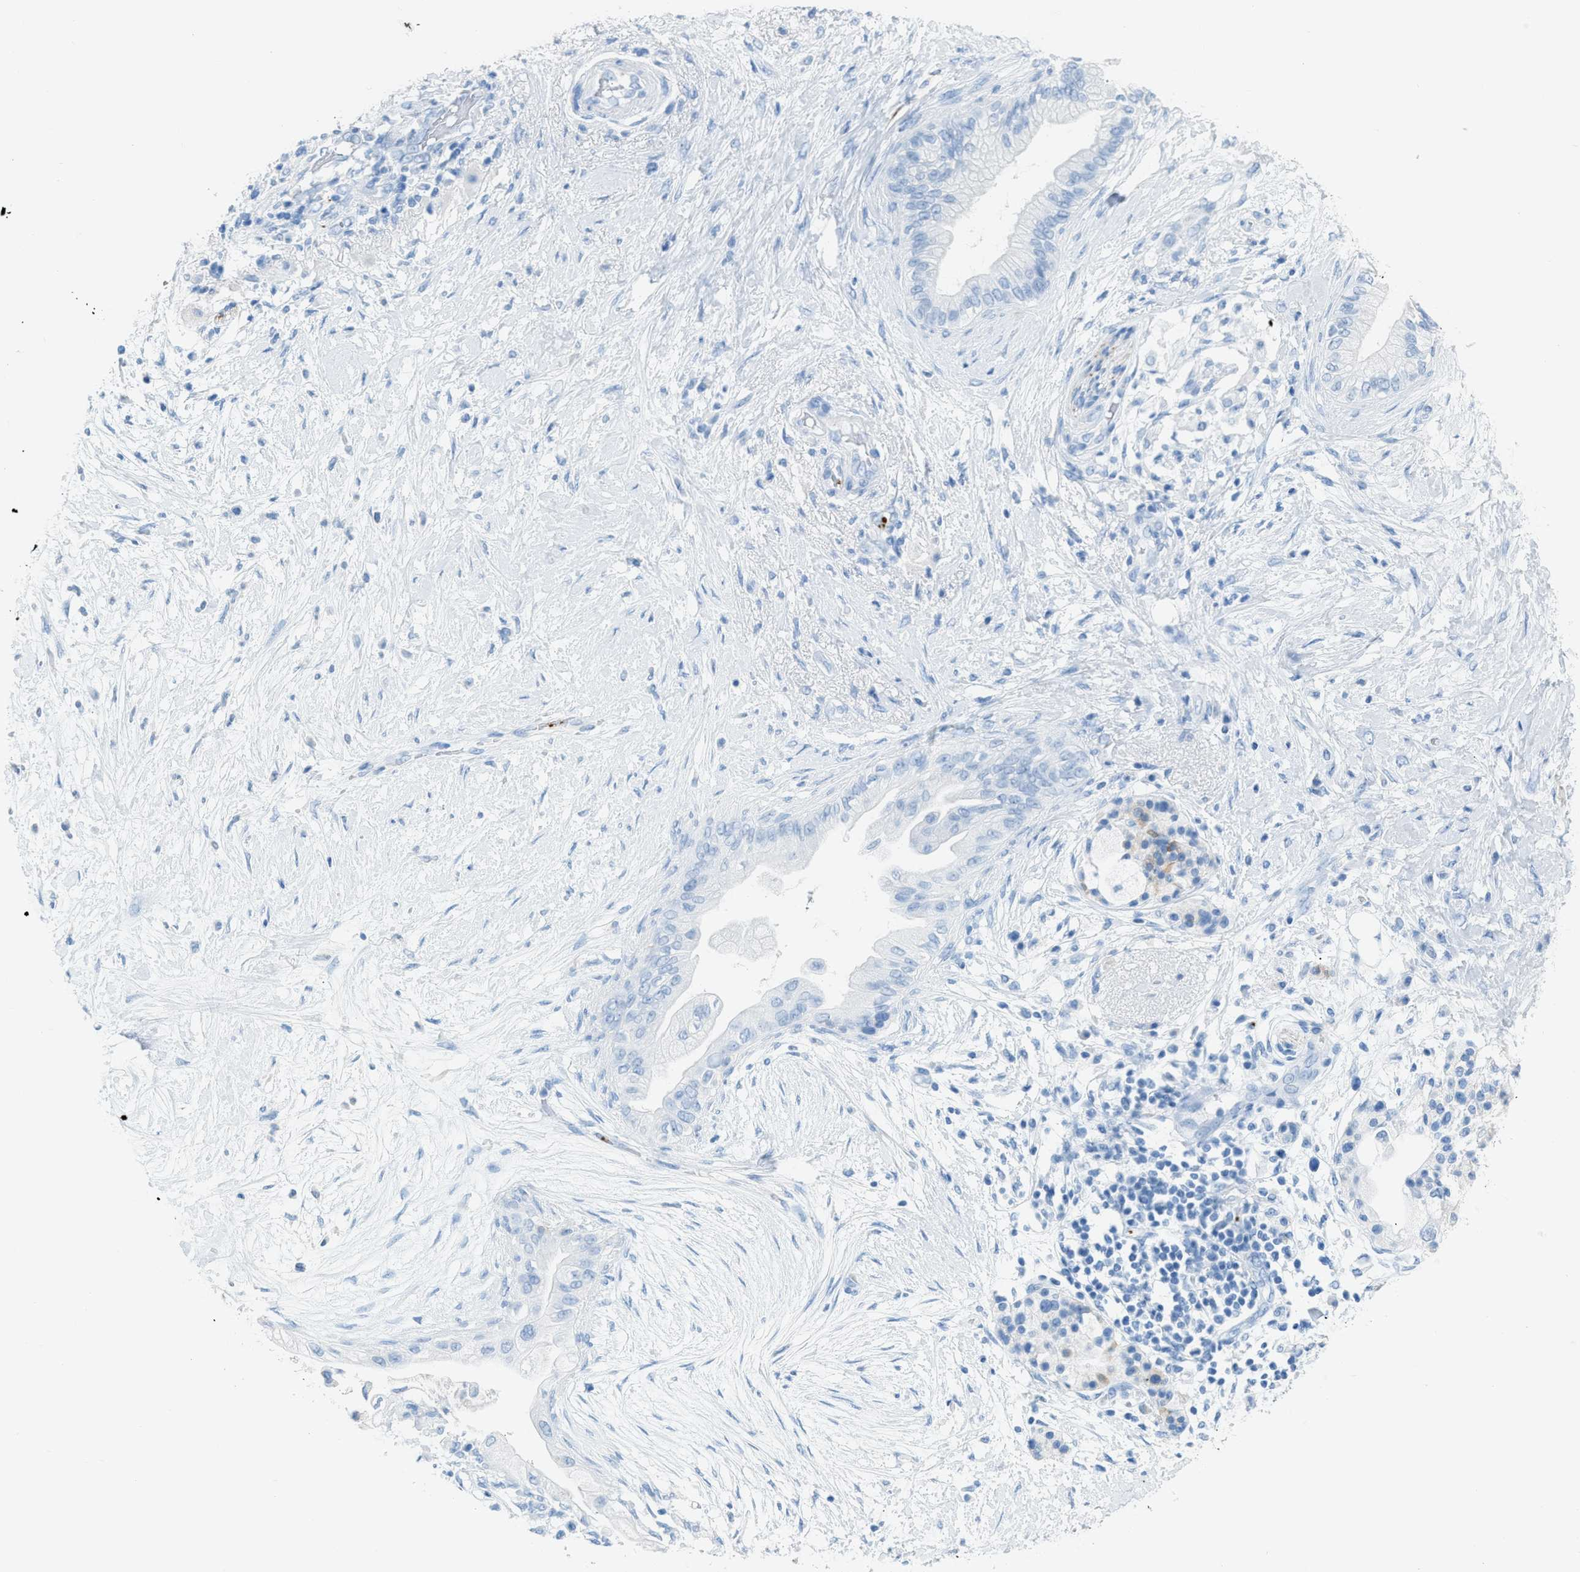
{"staining": {"intensity": "negative", "quantity": "none", "location": "none"}, "tissue": "pancreatic cancer", "cell_type": "Tumor cells", "image_type": "cancer", "snomed": [{"axis": "morphology", "description": "Normal tissue, NOS"}, {"axis": "morphology", "description": "Adenocarcinoma, NOS"}, {"axis": "topography", "description": "Pancreas"}, {"axis": "topography", "description": "Duodenum"}], "caption": "Pancreatic cancer (adenocarcinoma) was stained to show a protein in brown. There is no significant expression in tumor cells. The staining was performed using DAB (3,3'-diaminobenzidine) to visualize the protein expression in brown, while the nuclei were stained in blue with hematoxylin (Magnification: 20x).", "gene": "FAIM2", "patient": {"sex": "female", "age": 60}}